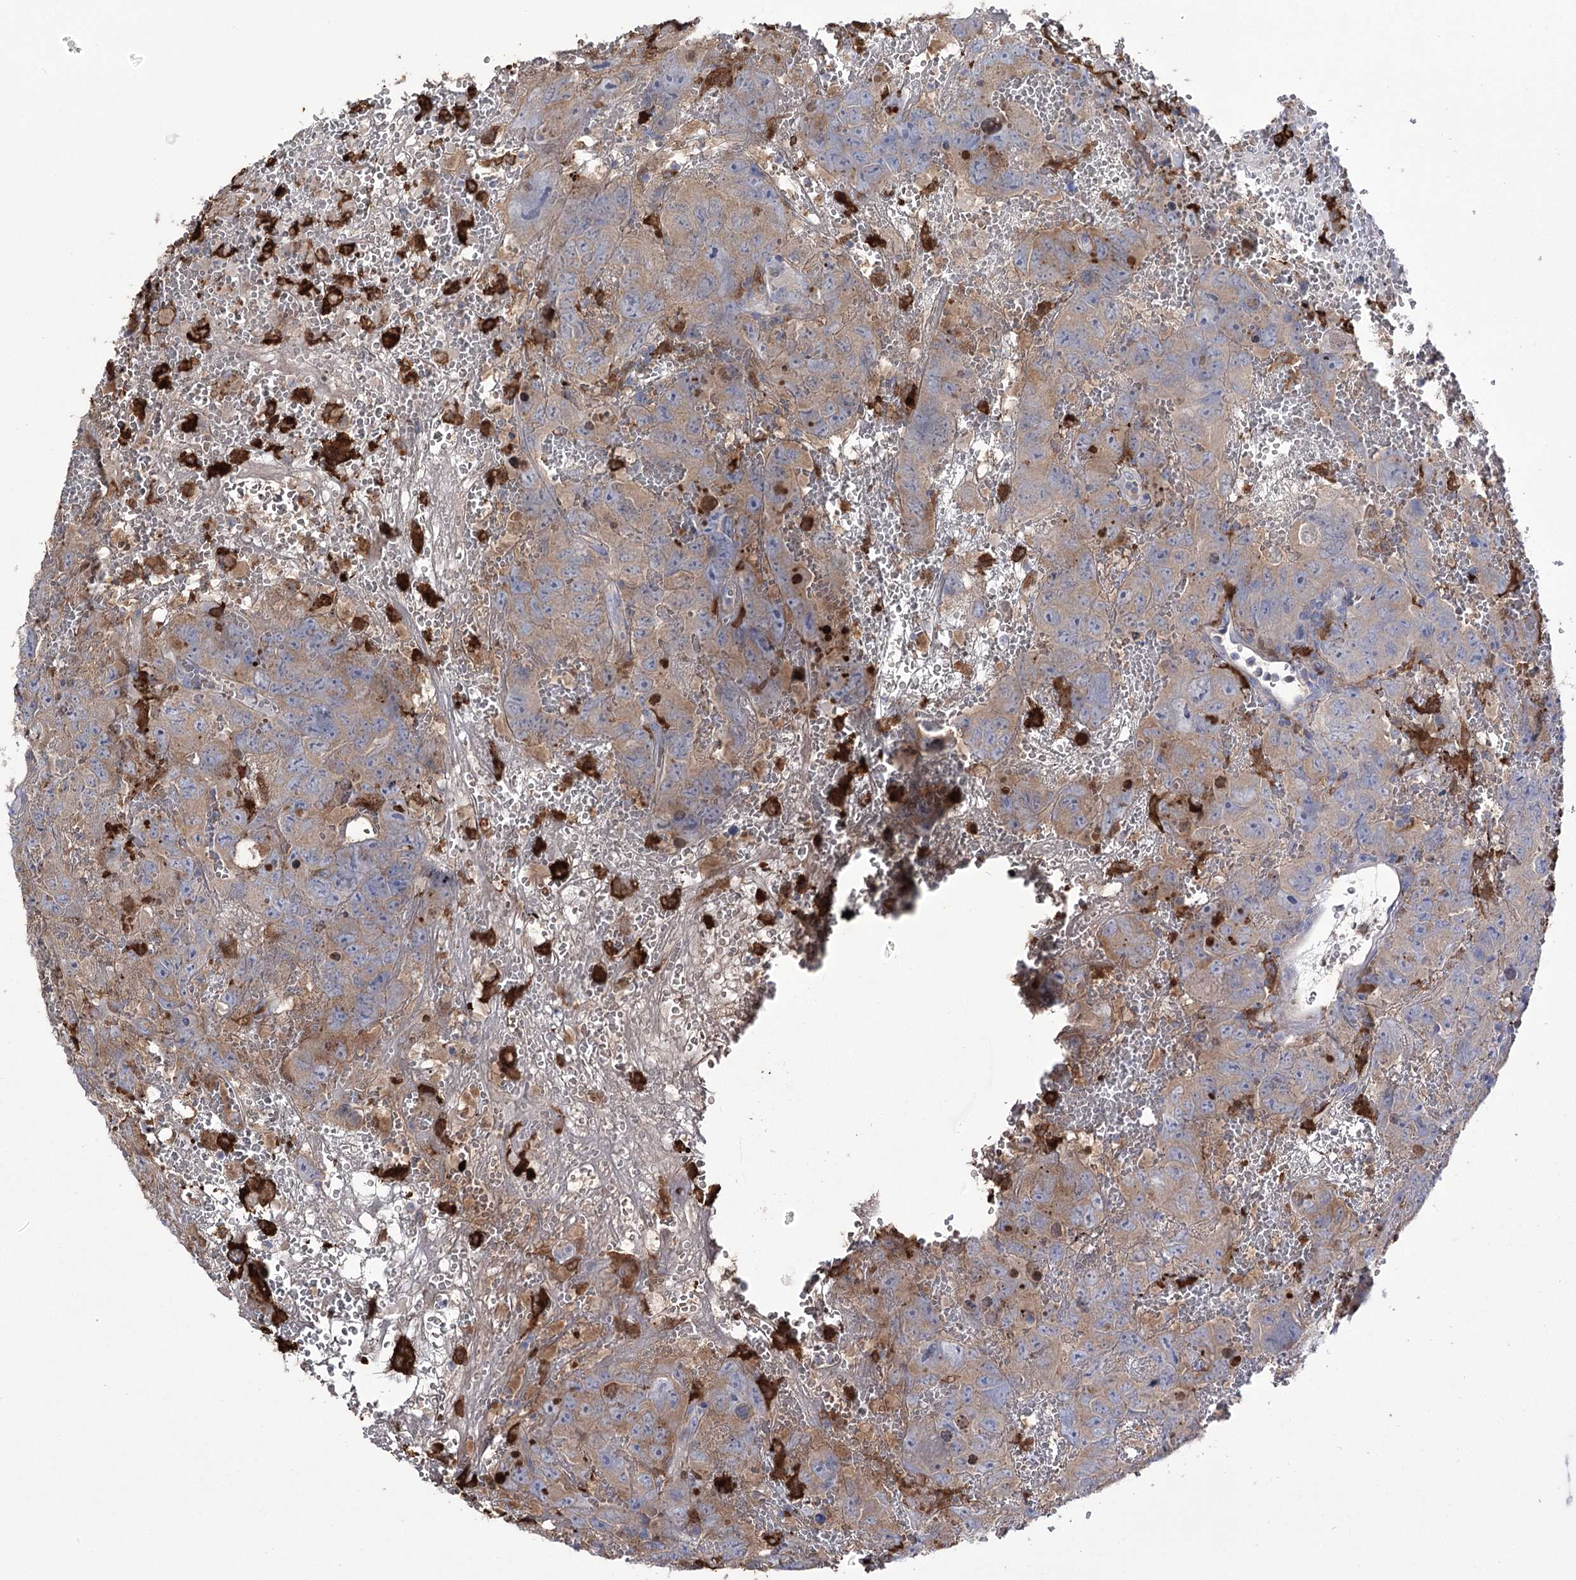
{"staining": {"intensity": "weak", "quantity": "25%-75%", "location": "cytoplasmic/membranous"}, "tissue": "testis cancer", "cell_type": "Tumor cells", "image_type": "cancer", "snomed": [{"axis": "morphology", "description": "Carcinoma, Embryonal, NOS"}, {"axis": "topography", "description": "Testis"}], "caption": "An immunohistochemistry (IHC) photomicrograph of neoplastic tissue is shown. Protein staining in brown shows weak cytoplasmic/membranous positivity in testis cancer within tumor cells.", "gene": "ZNF622", "patient": {"sex": "male", "age": 45}}